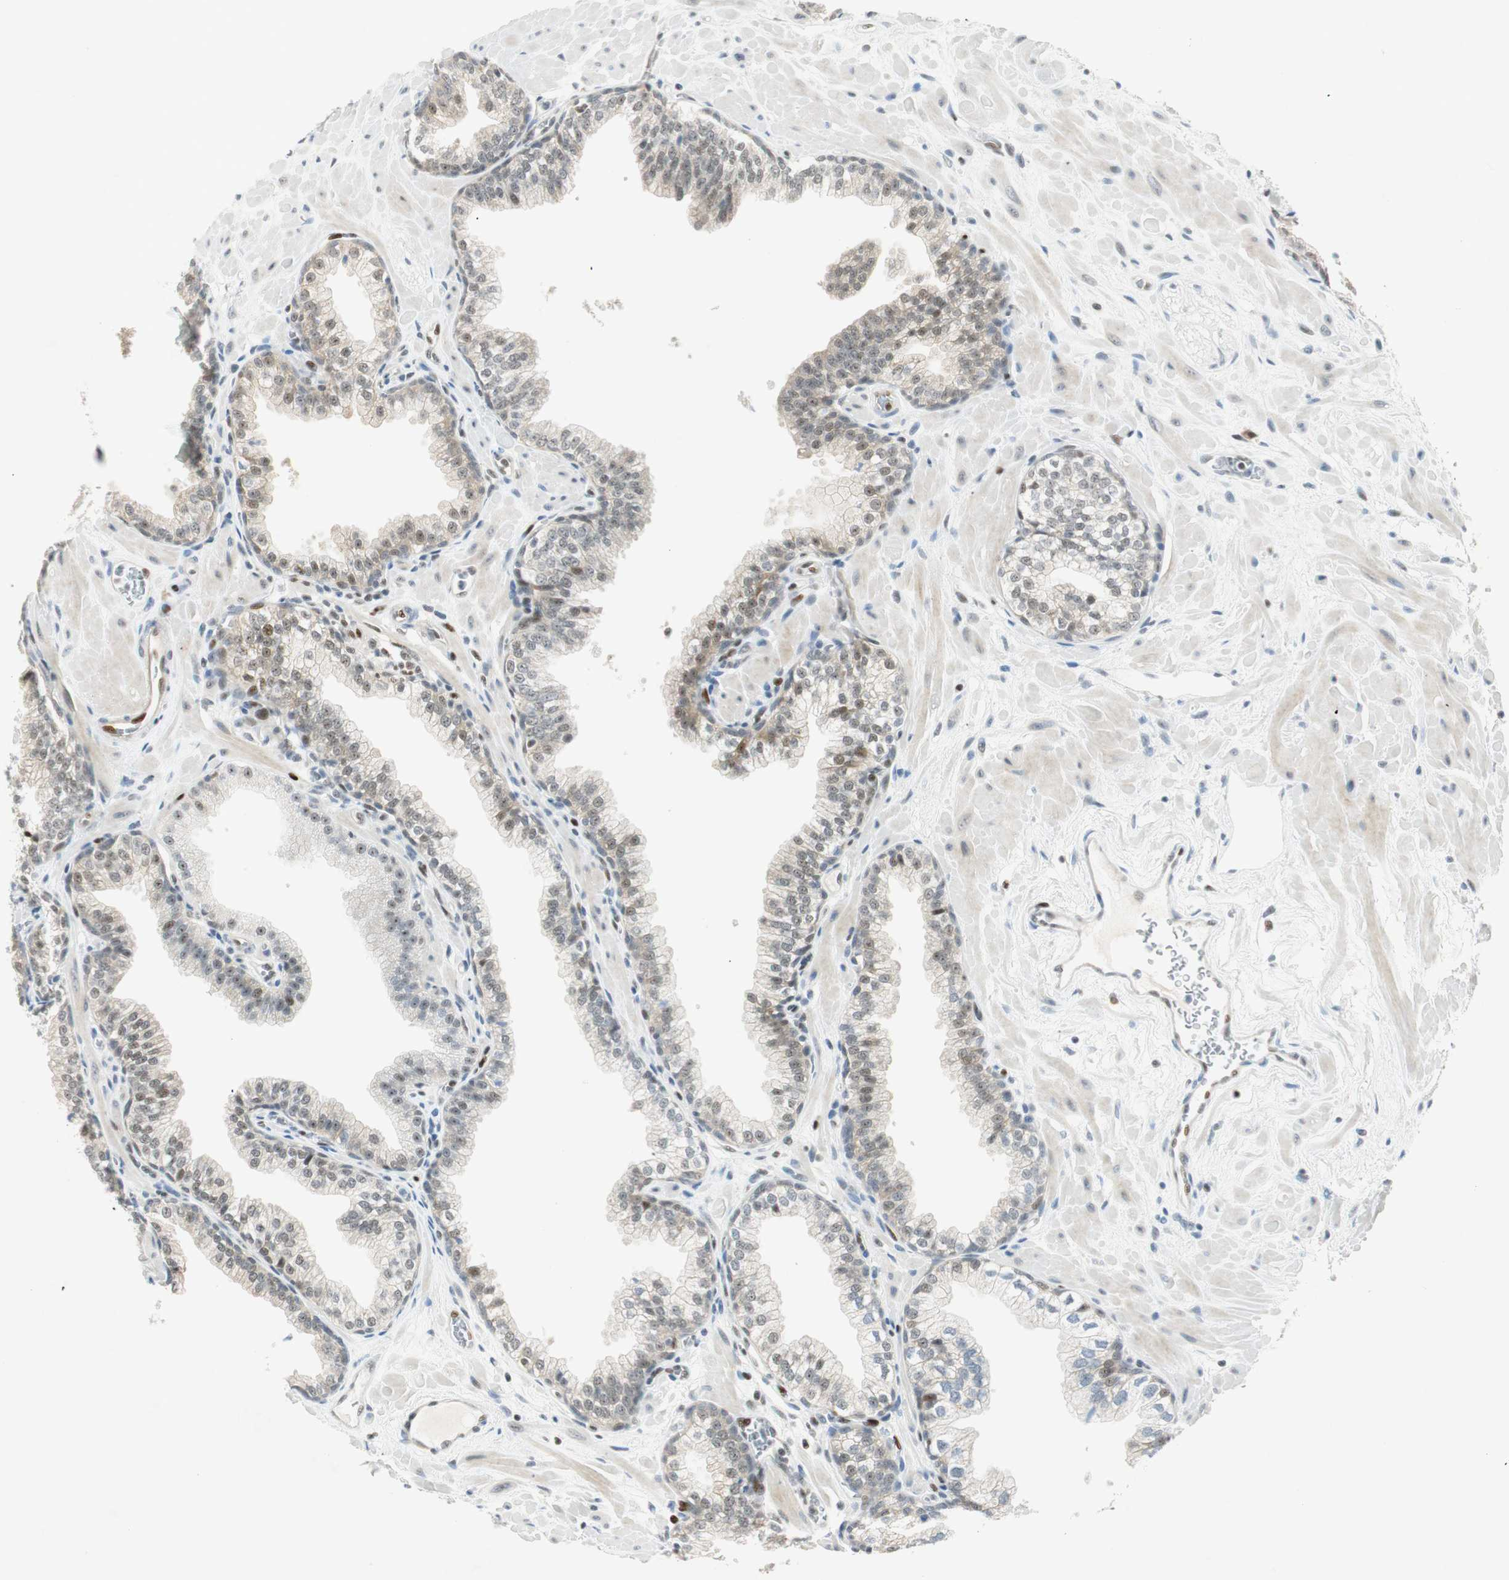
{"staining": {"intensity": "moderate", "quantity": "<25%", "location": "nuclear"}, "tissue": "prostate", "cell_type": "Glandular cells", "image_type": "normal", "snomed": [{"axis": "morphology", "description": "Normal tissue, NOS"}, {"axis": "topography", "description": "Prostate"}], "caption": "Brown immunohistochemical staining in unremarkable prostate exhibits moderate nuclear expression in approximately <25% of glandular cells. The staining is performed using DAB (3,3'-diaminobenzidine) brown chromogen to label protein expression. The nuclei are counter-stained blue using hematoxylin.", "gene": "MSX2", "patient": {"sex": "male", "age": 60}}